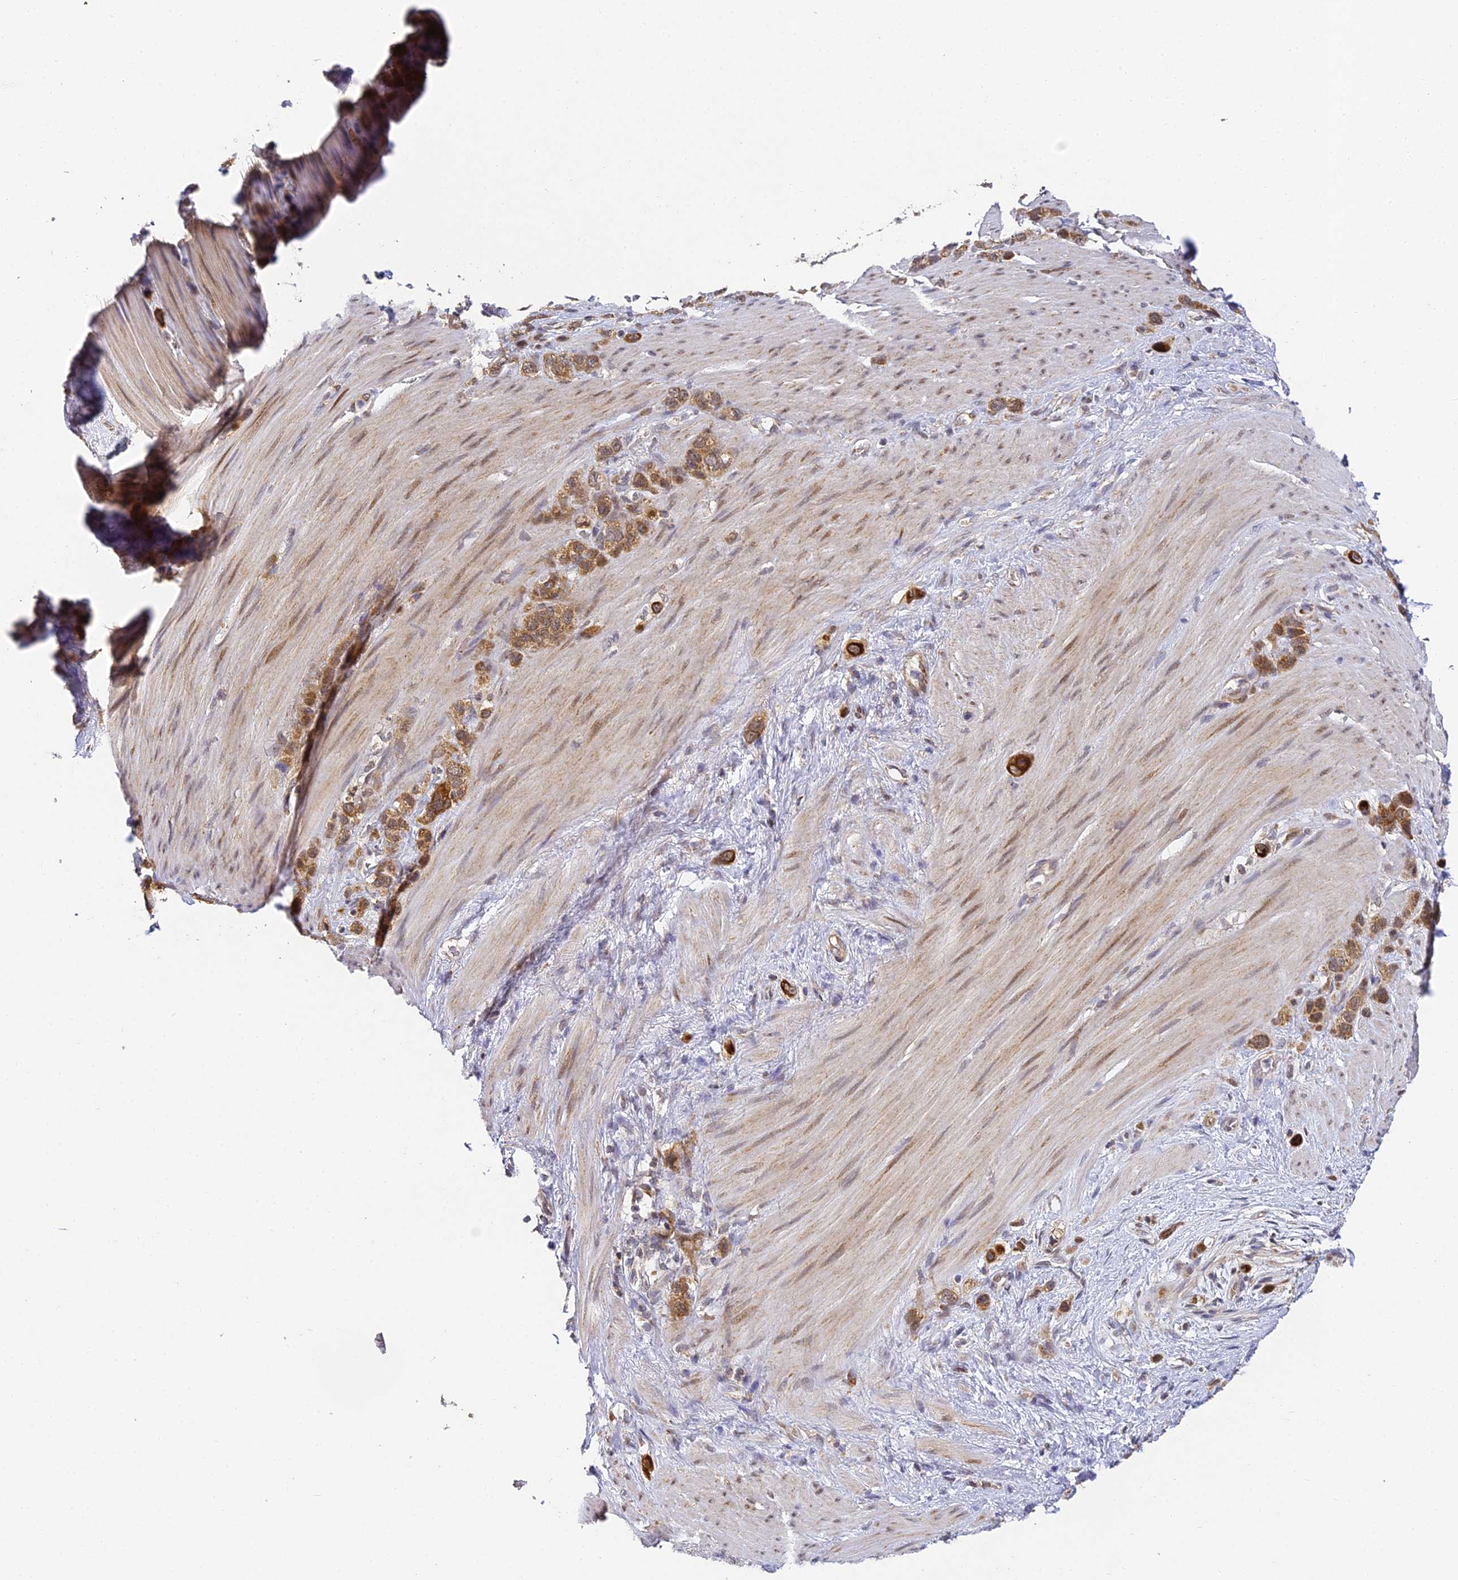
{"staining": {"intensity": "moderate", "quantity": ">75%", "location": "cytoplasmic/membranous"}, "tissue": "stomach cancer", "cell_type": "Tumor cells", "image_type": "cancer", "snomed": [{"axis": "morphology", "description": "Adenocarcinoma, NOS"}, {"axis": "morphology", "description": "Adenocarcinoma, High grade"}, {"axis": "topography", "description": "Stomach, upper"}, {"axis": "topography", "description": "Stomach, lower"}], "caption": "Stomach adenocarcinoma was stained to show a protein in brown. There is medium levels of moderate cytoplasmic/membranous staining in about >75% of tumor cells.", "gene": "DNAAF10", "patient": {"sex": "female", "age": 65}}